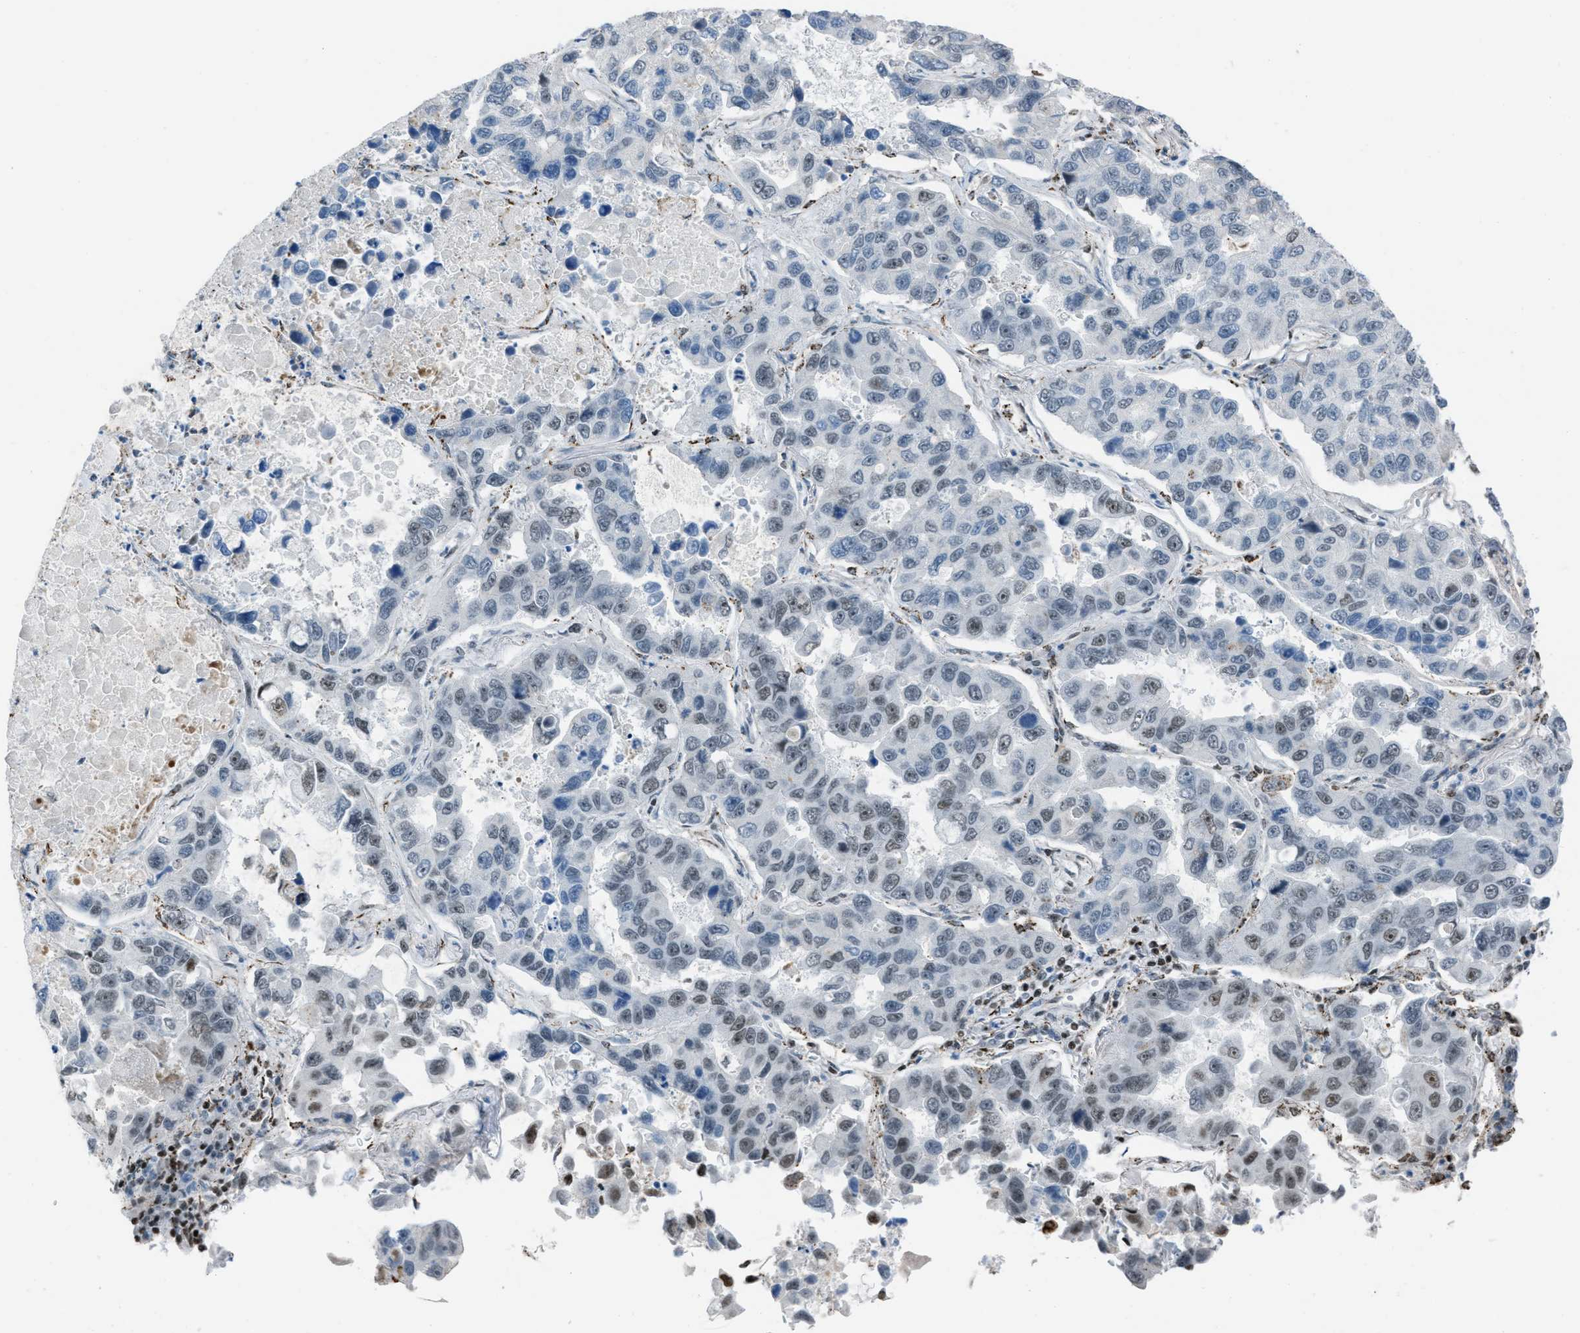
{"staining": {"intensity": "weak", "quantity": "<25%", "location": "nuclear"}, "tissue": "lung cancer", "cell_type": "Tumor cells", "image_type": "cancer", "snomed": [{"axis": "morphology", "description": "Adenocarcinoma, NOS"}, {"axis": "topography", "description": "Lung"}], "caption": "Immunohistochemistry of lung adenocarcinoma displays no expression in tumor cells.", "gene": "SLFN5", "patient": {"sex": "male", "age": 64}}